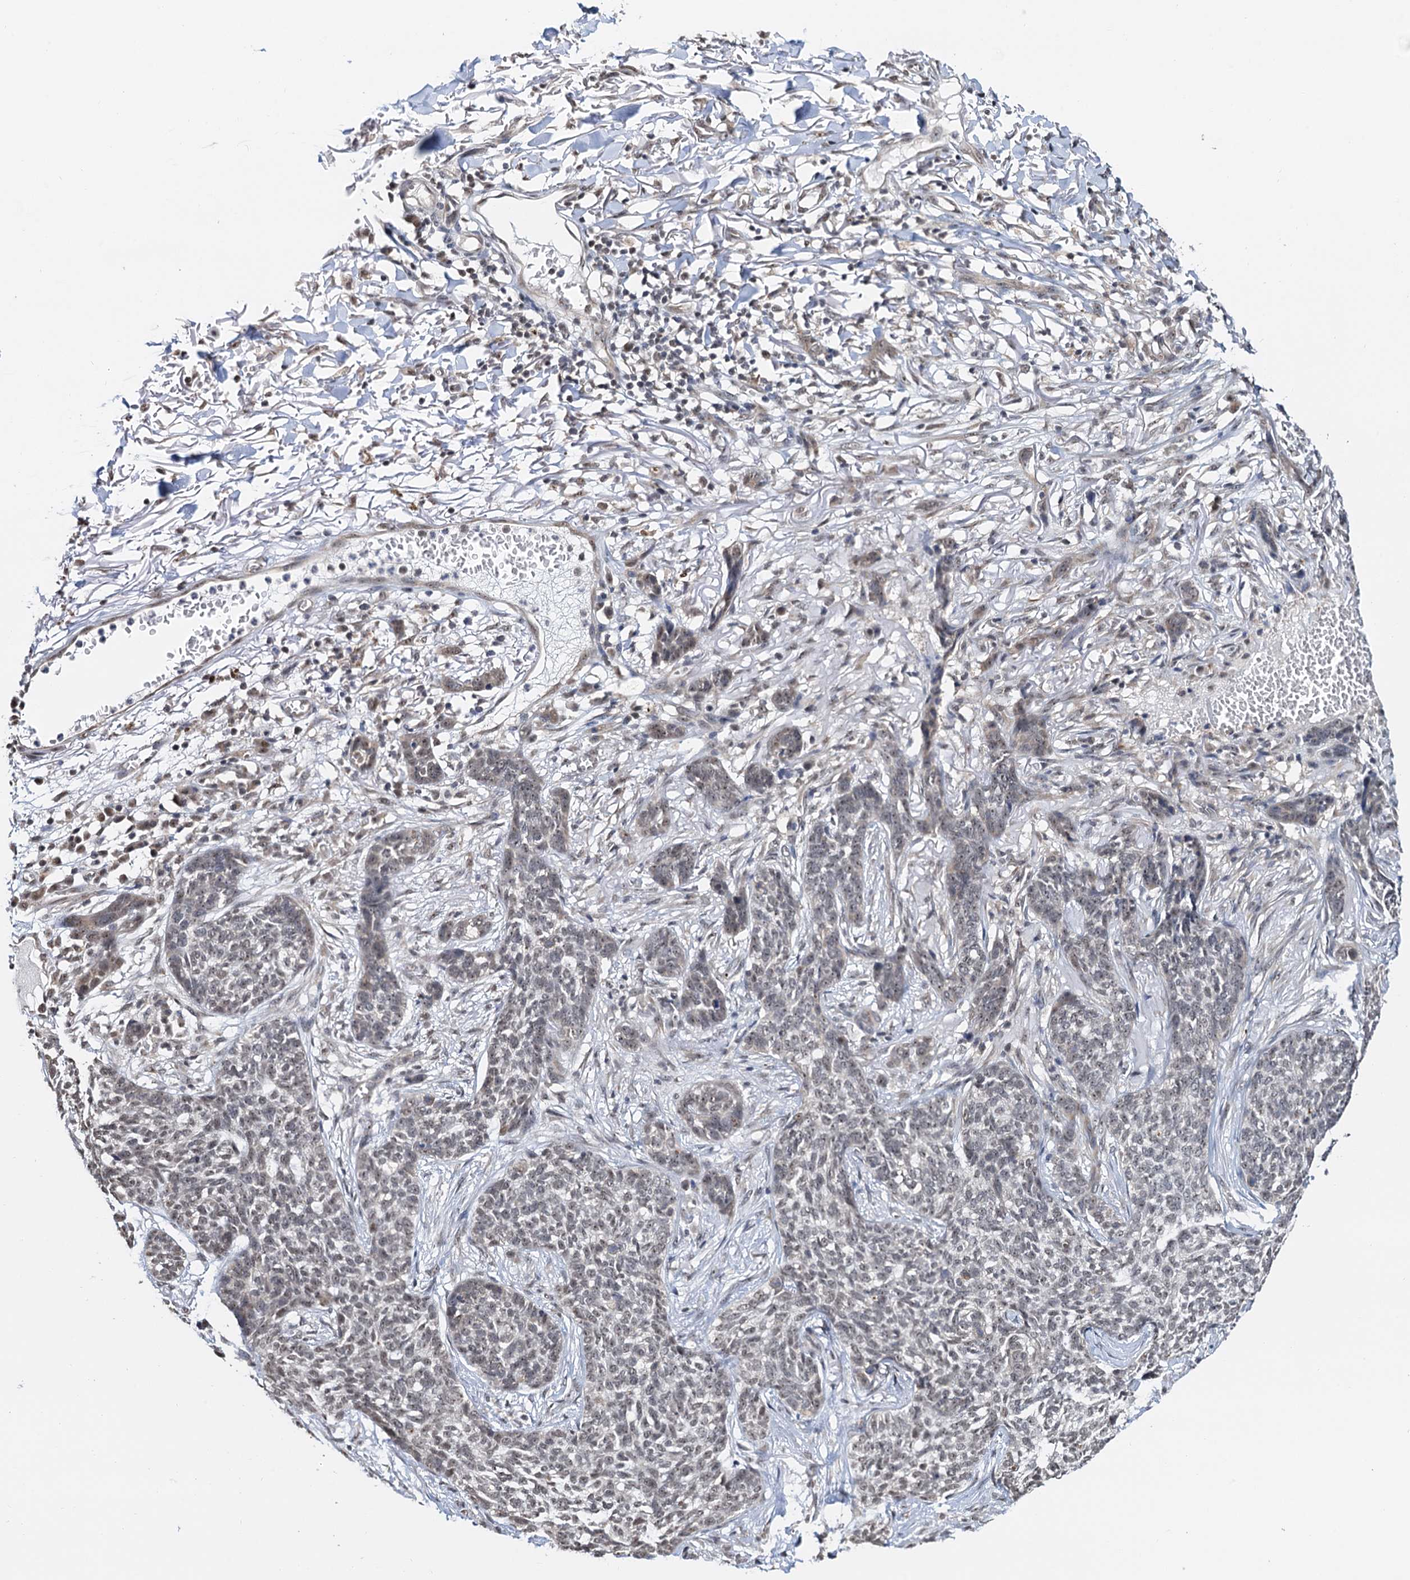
{"staining": {"intensity": "negative", "quantity": "none", "location": "none"}, "tissue": "skin cancer", "cell_type": "Tumor cells", "image_type": "cancer", "snomed": [{"axis": "morphology", "description": "Basal cell carcinoma"}, {"axis": "topography", "description": "Skin"}], "caption": "Immunohistochemistry (IHC) histopathology image of basal cell carcinoma (skin) stained for a protein (brown), which reveals no positivity in tumor cells. (Brightfield microscopy of DAB (3,3'-diaminobenzidine) immunohistochemistry at high magnification).", "gene": "NAT10", "patient": {"sex": "male", "age": 85}}